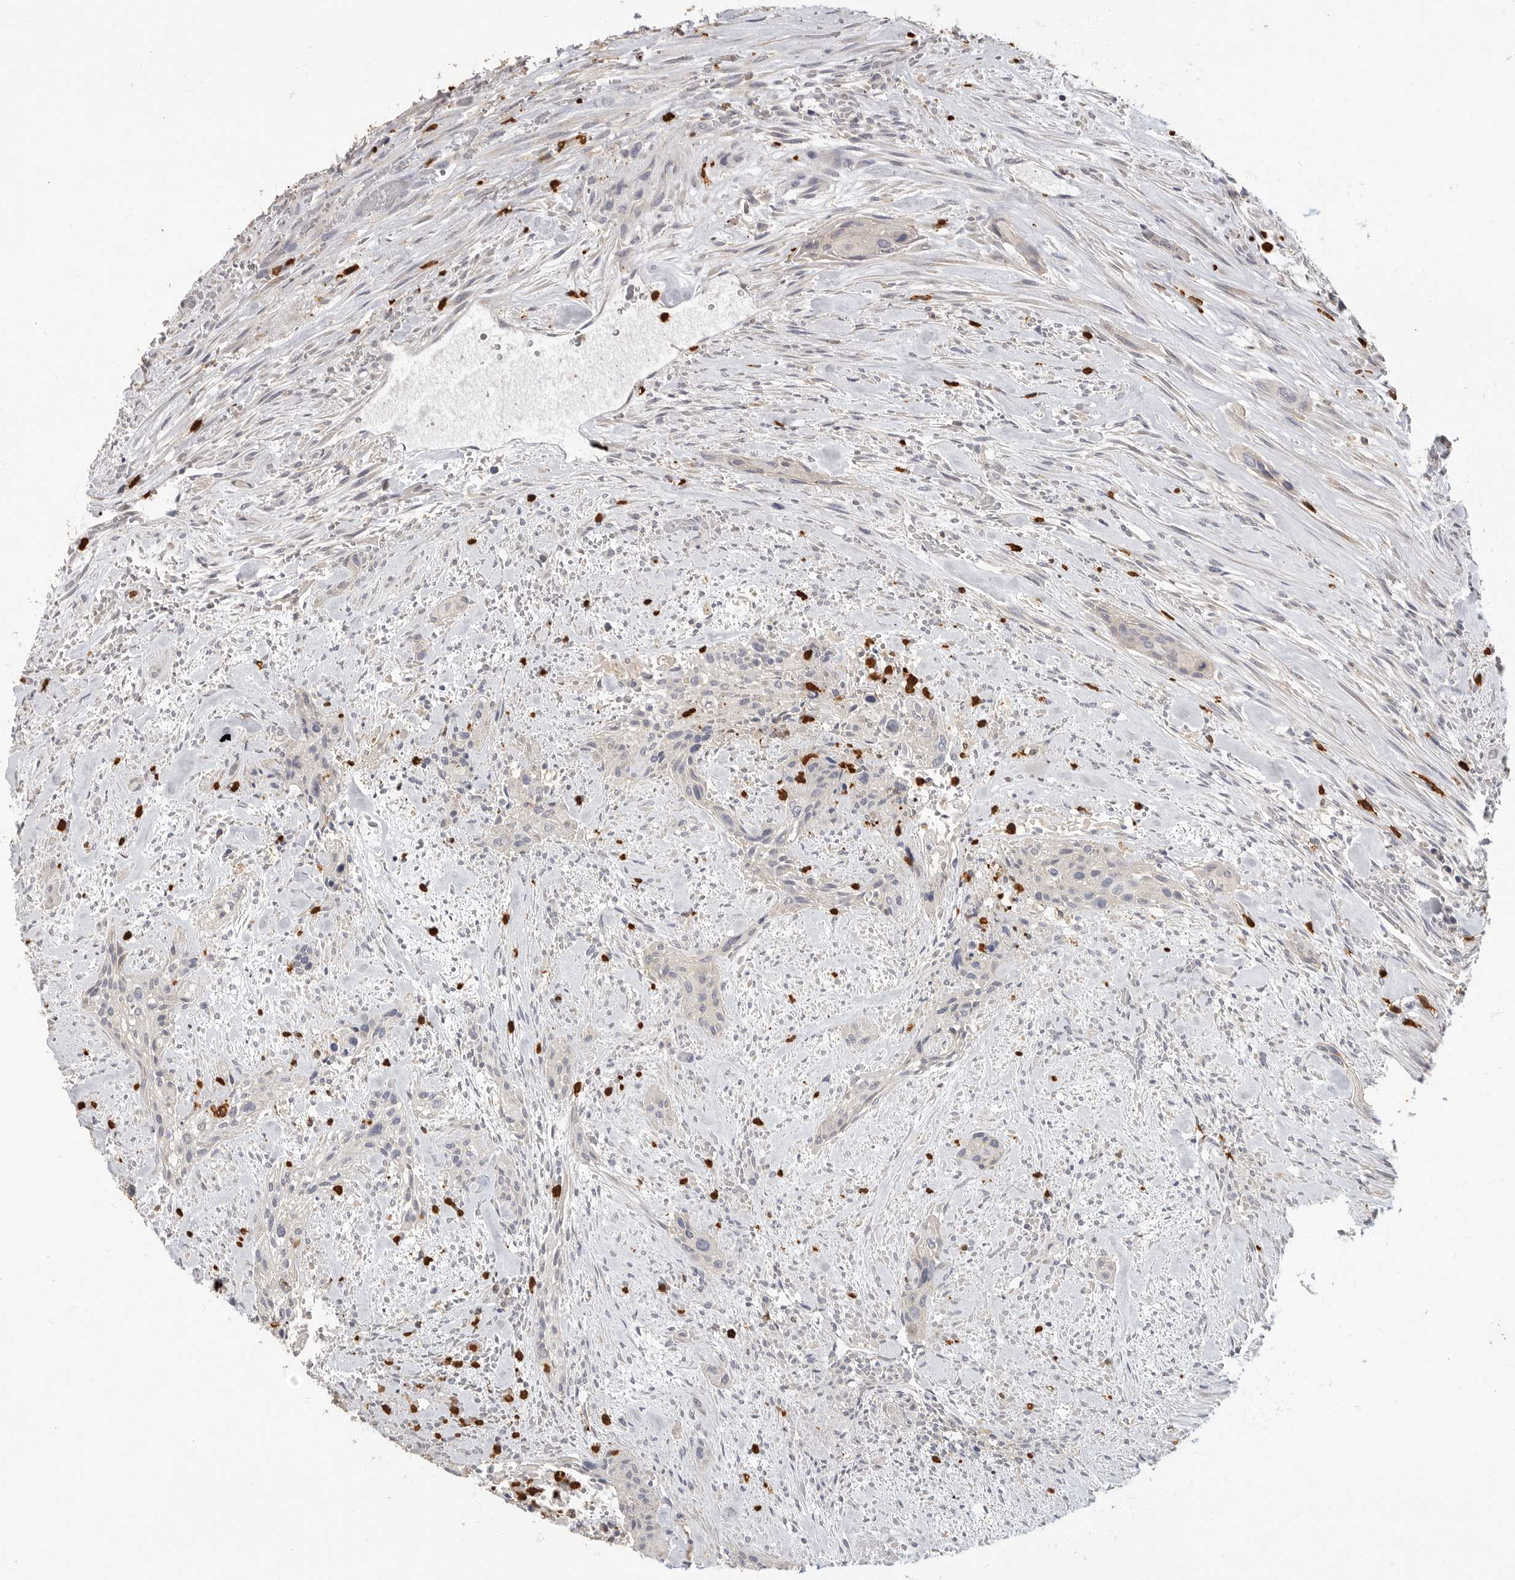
{"staining": {"intensity": "negative", "quantity": "none", "location": "none"}, "tissue": "urothelial cancer", "cell_type": "Tumor cells", "image_type": "cancer", "snomed": [{"axis": "morphology", "description": "Urothelial carcinoma, High grade"}, {"axis": "topography", "description": "Urinary bladder"}], "caption": "Immunohistochemistry photomicrograph of urothelial carcinoma (high-grade) stained for a protein (brown), which displays no staining in tumor cells. Nuclei are stained in blue.", "gene": "LTBR", "patient": {"sex": "male", "age": 35}}